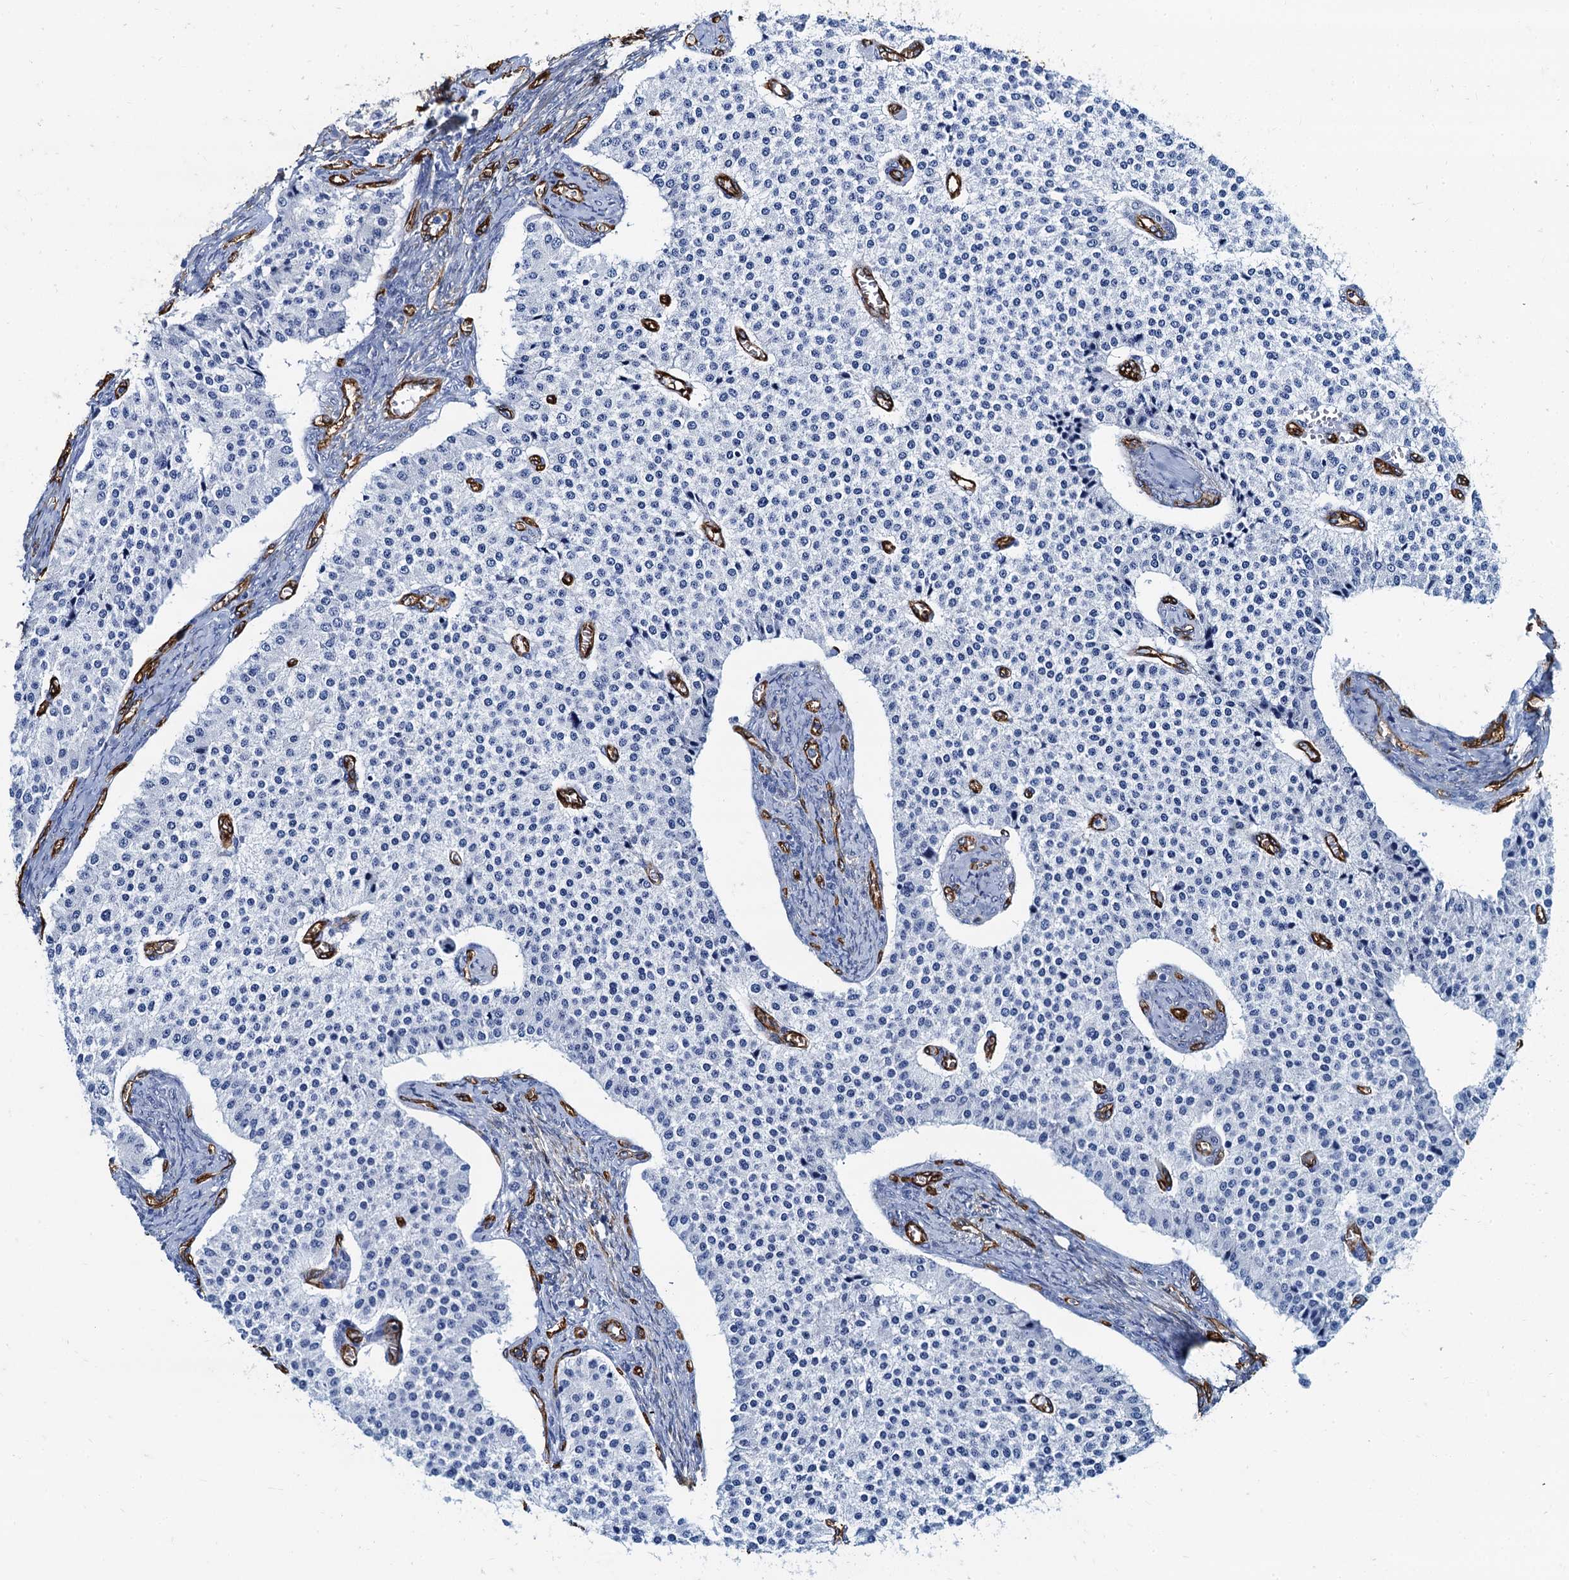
{"staining": {"intensity": "negative", "quantity": "none", "location": "none"}, "tissue": "carcinoid", "cell_type": "Tumor cells", "image_type": "cancer", "snomed": [{"axis": "morphology", "description": "Carcinoid, malignant, NOS"}, {"axis": "topography", "description": "Colon"}], "caption": "A high-resolution photomicrograph shows immunohistochemistry staining of carcinoid, which displays no significant positivity in tumor cells.", "gene": "CAVIN2", "patient": {"sex": "female", "age": 52}}